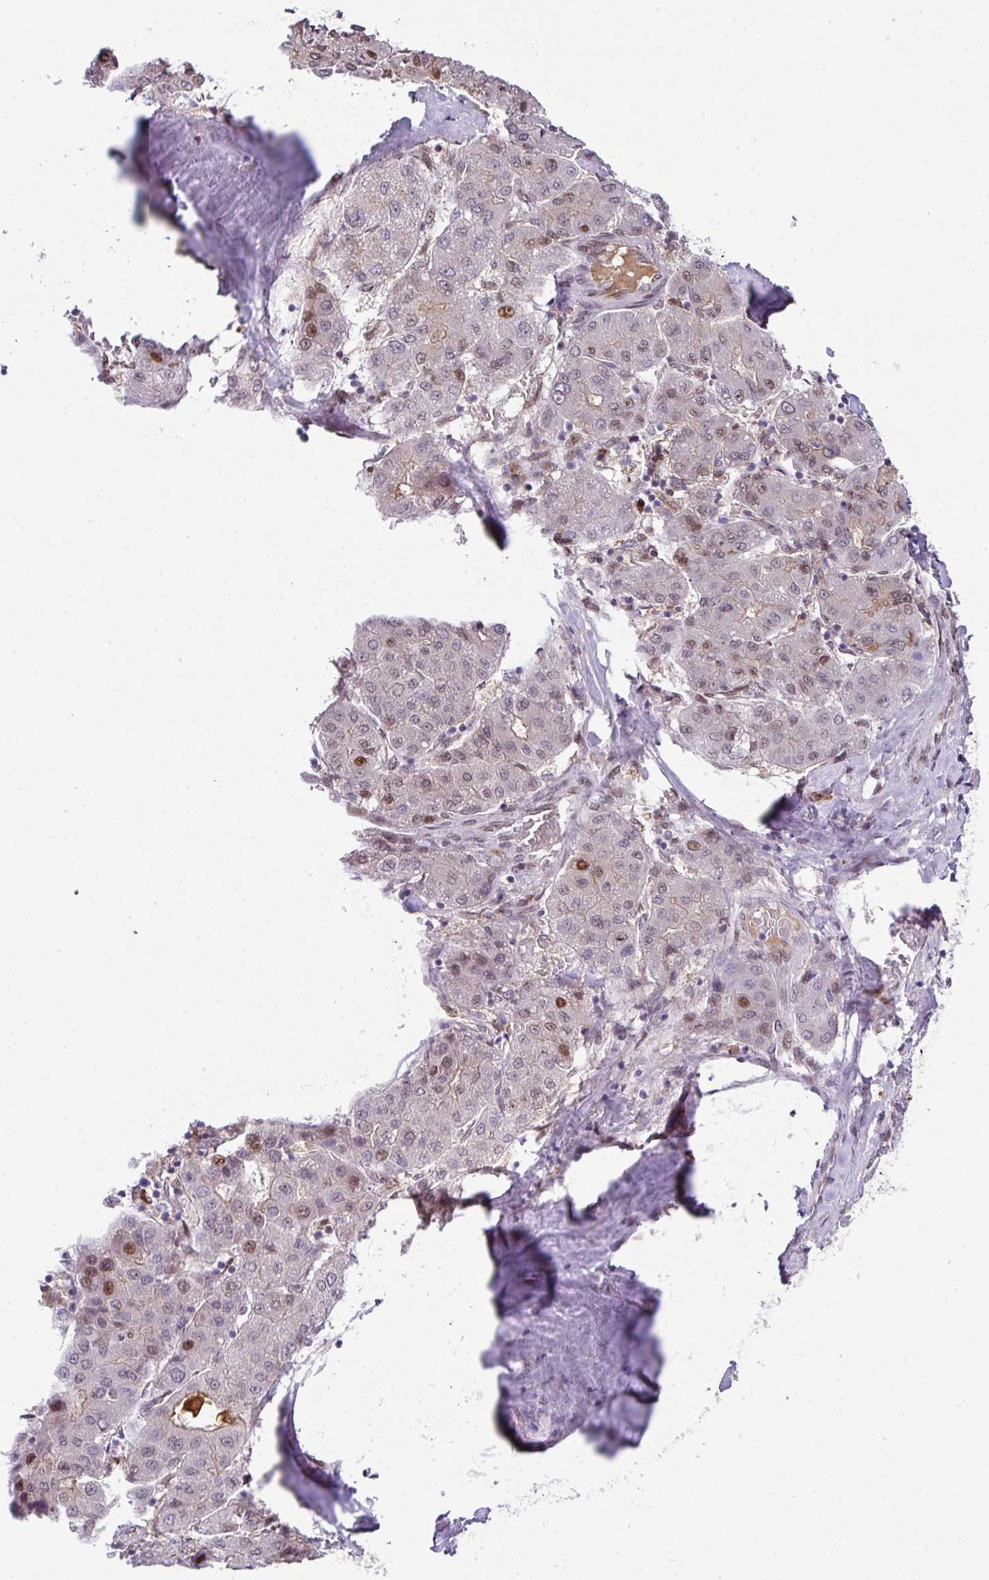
{"staining": {"intensity": "moderate", "quantity": "<25%", "location": "nuclear"}, "tissue": "liver cancer", "cell_type": "Tumor cells", "image_type": "cancer", "snomed": [{"axis": "morphology", "description": "Carcinoma, Hepatocellular, NOS"}, {"axis": "topography", "description": "Liver"}], "caption": "This micrograph demonstrates immunohistochemistry (IHC) staining of human hepatocellular carcinoma (liver), with low moderate nuclear expression in approximately <25% of tumor cells.", "gene": "PLK1", "patient": {"sex": "male", "age": 65}}